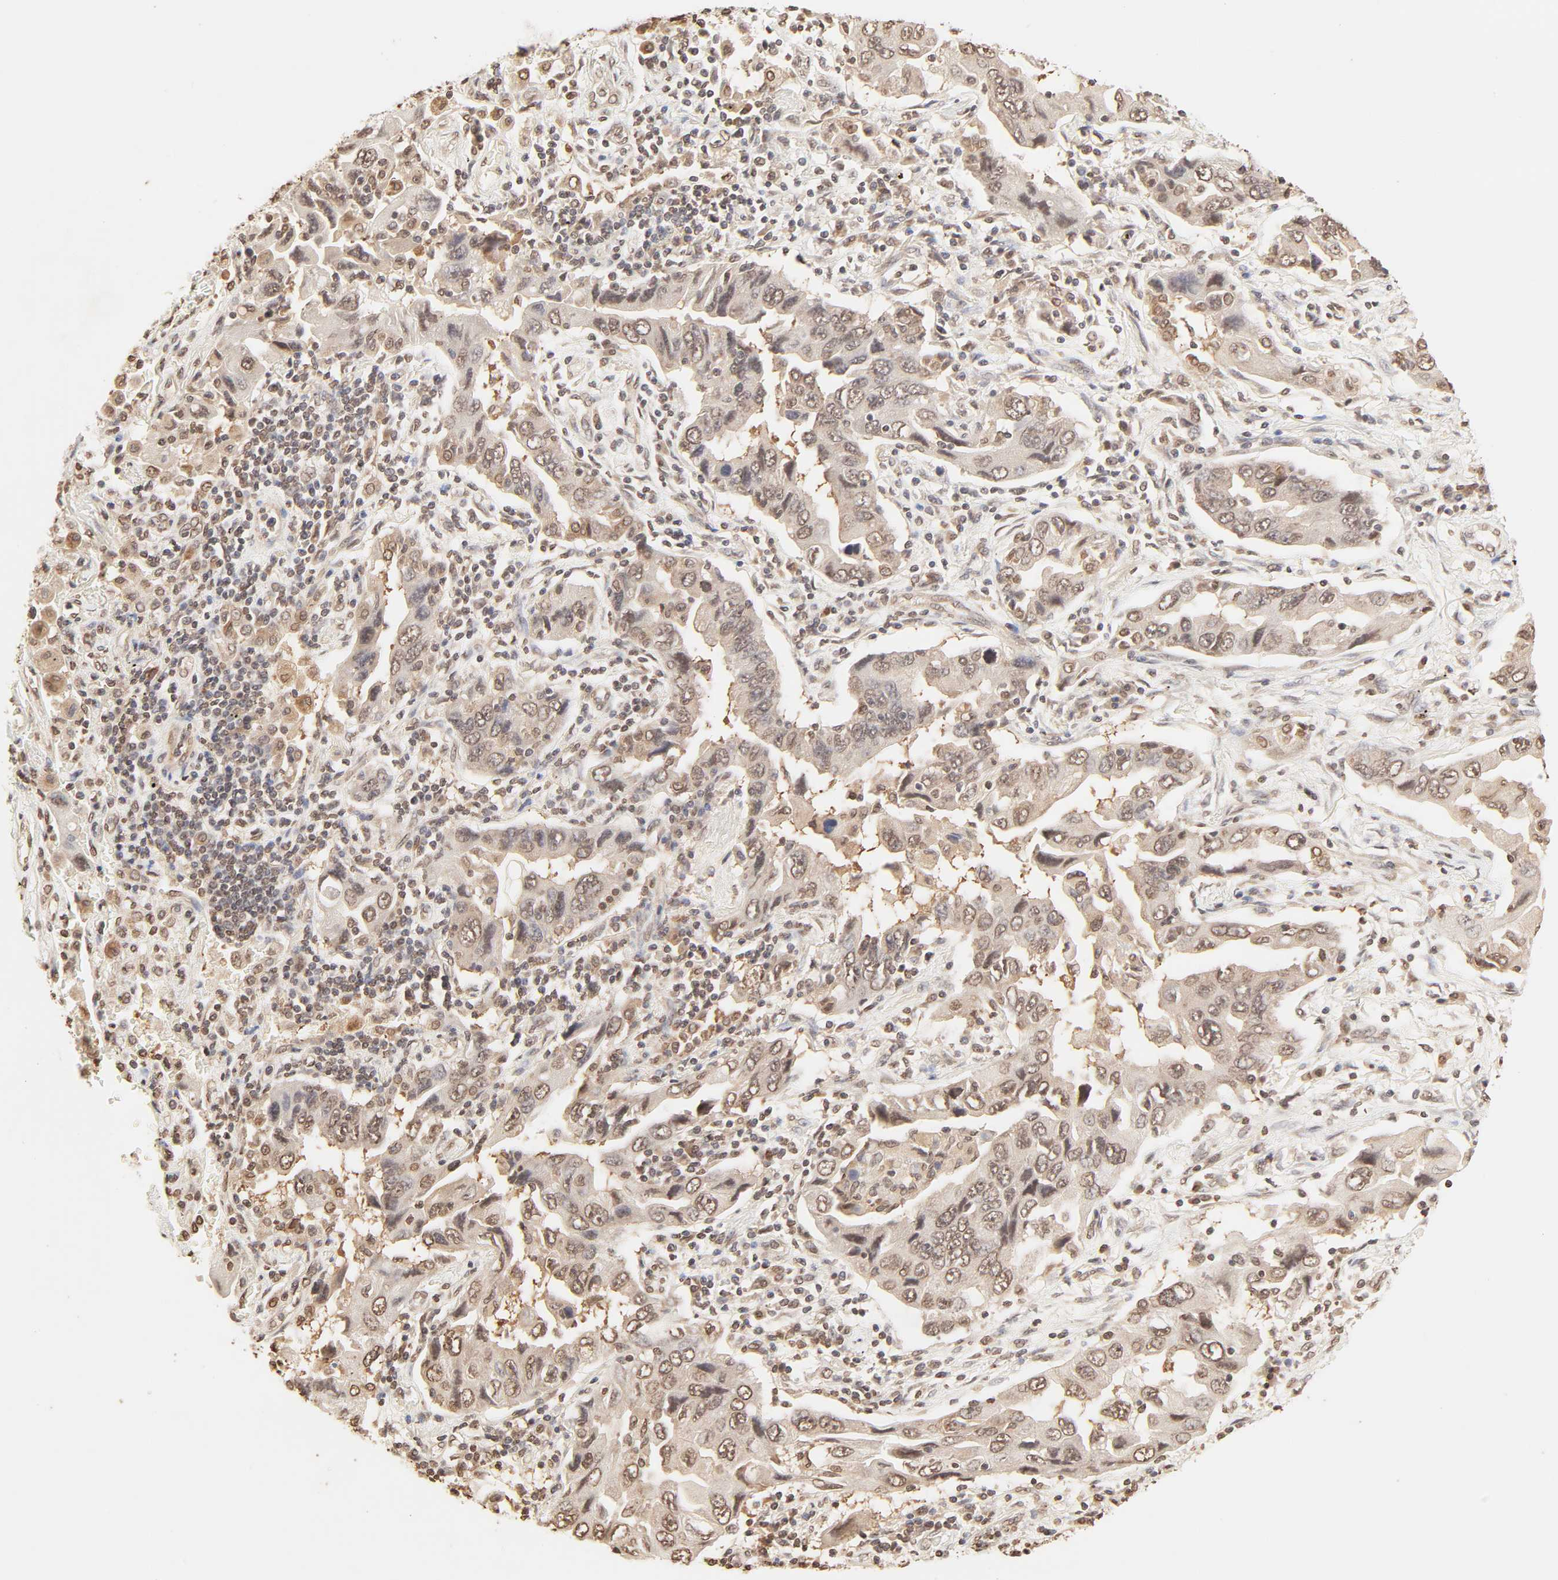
{"staining": {"intensity": "moderate", "quantity": ">75%", "location": "cytoplasmic/membranous,nuclear"}, "tissue": "lung cancer", "cell_type": "Tumor cells", "image_type": "cancer", "snomed": [{"axis": "morphology", "description": "Adenocarcinoma, NOS"}, {"axis": "topography", "description": "Lung"}], "caption": "This micrograph exhibits IHC staining of adenocarcinoma (lung), with medium moderate cytoplasmic/membranous and nuclear positivity in about >75% of tumor cells.", "gene": "TBL1X", "patient": {"sex": "female", "age": 65}}